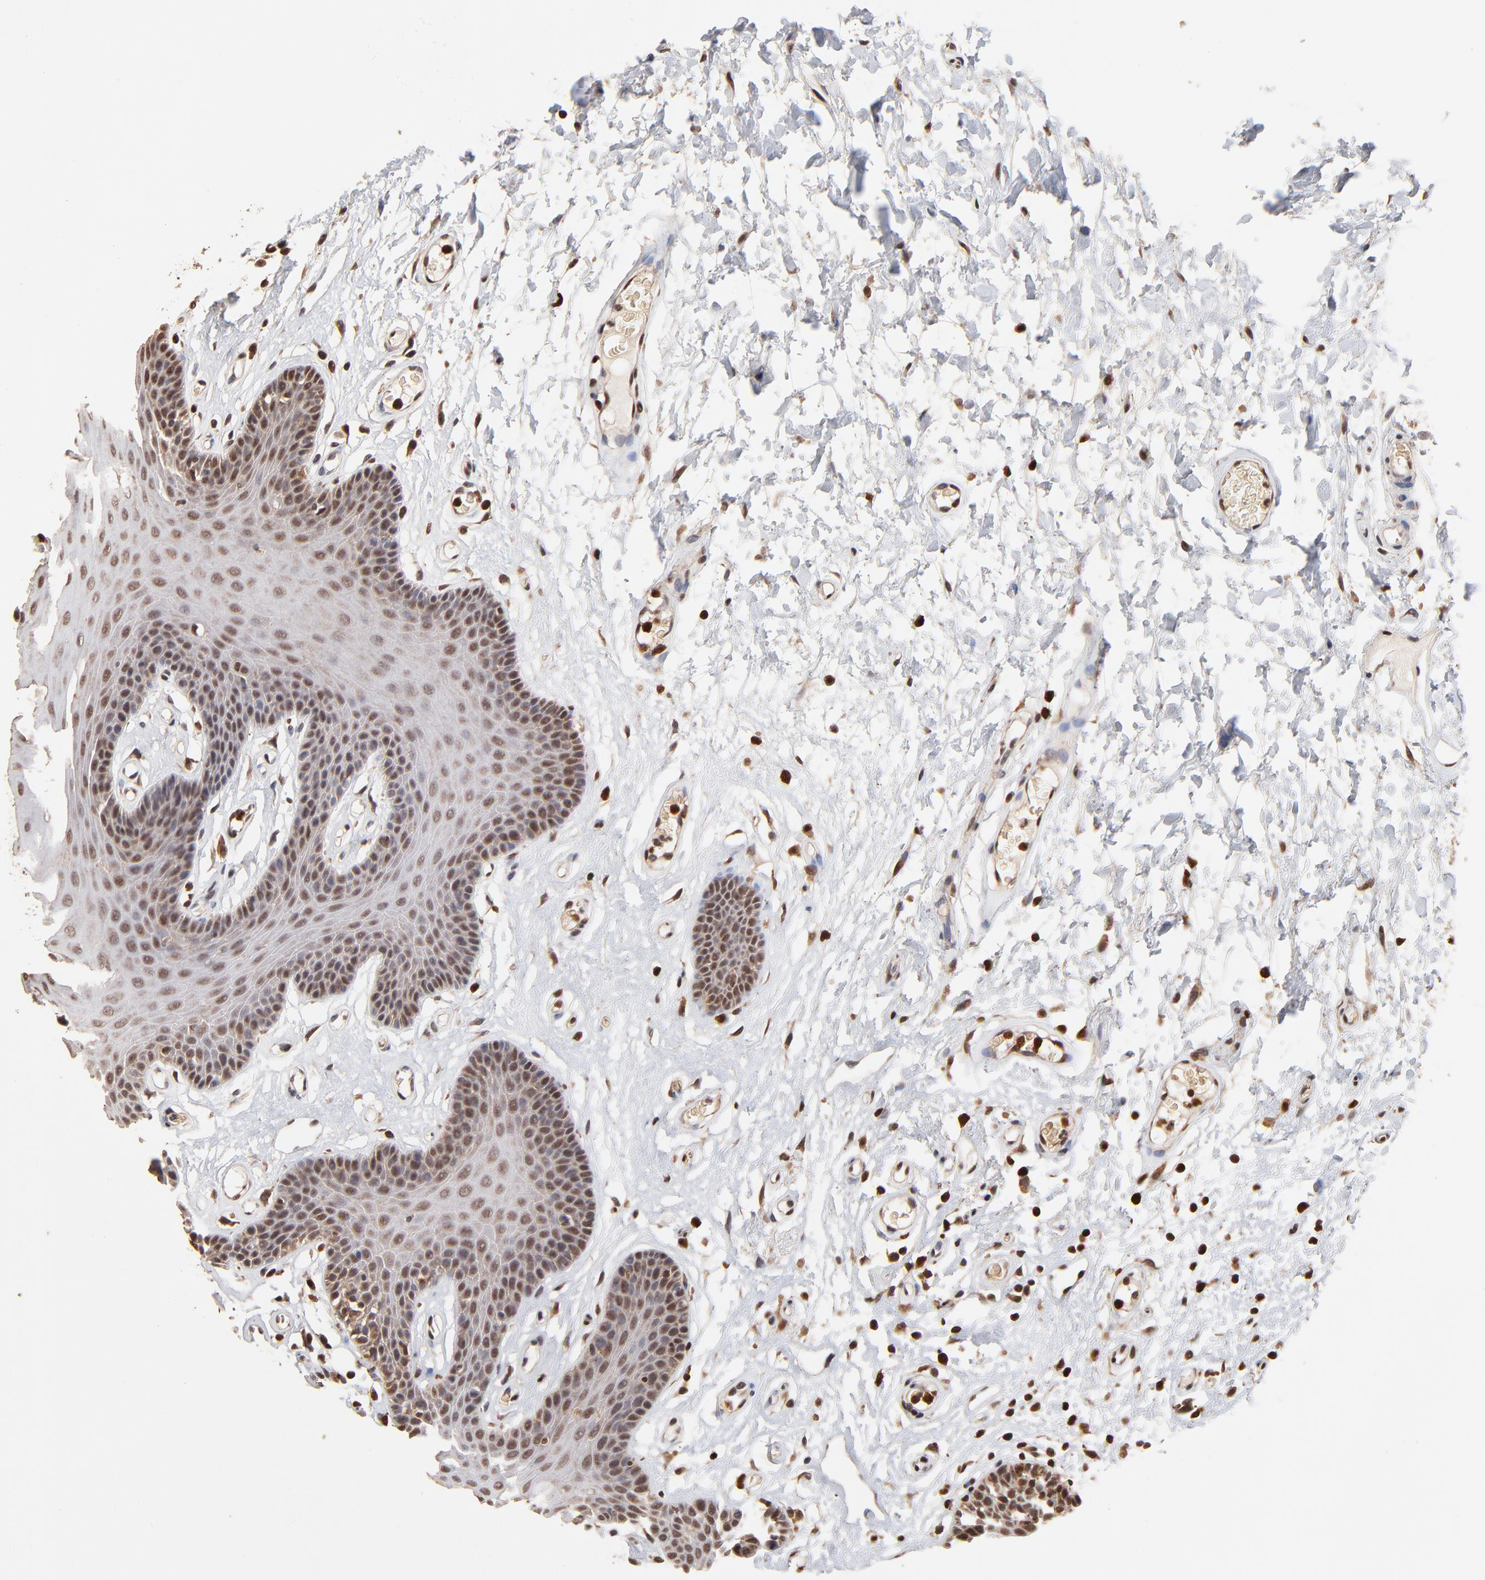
{"staining": {"intensity": "moderate", "quantity": "25%-75%", "location": "cytoplasmic/membranous,nuclear"}, "tissue": "oral mucosa", "cell_type": "Squamous epithelial cells", "image_type": "normal", "snomed": [{"axis": "morphology", "description": "Normal tissue, NOS"}, {"axis": "morphology", "description": "Squamous cell carcinoma, NOS"}, {"axis": "topography", "description": "Skeletal muscle"}, {"axis": "topography", "description": "Oral tissue"}, {"axis": "topography", "description": "Head-Neck"}], "caption": "IHC of unremarkable human oral mucosa demonstrates medium levels of moderate cytoplasmic/membranous,nuclear staining in about 25%-75% of squamous epithelial cells. (IHC, brightfield microscopy, high magnification).", "gene": "CASP1", "patient": {"sex": "male", "age": 71}}